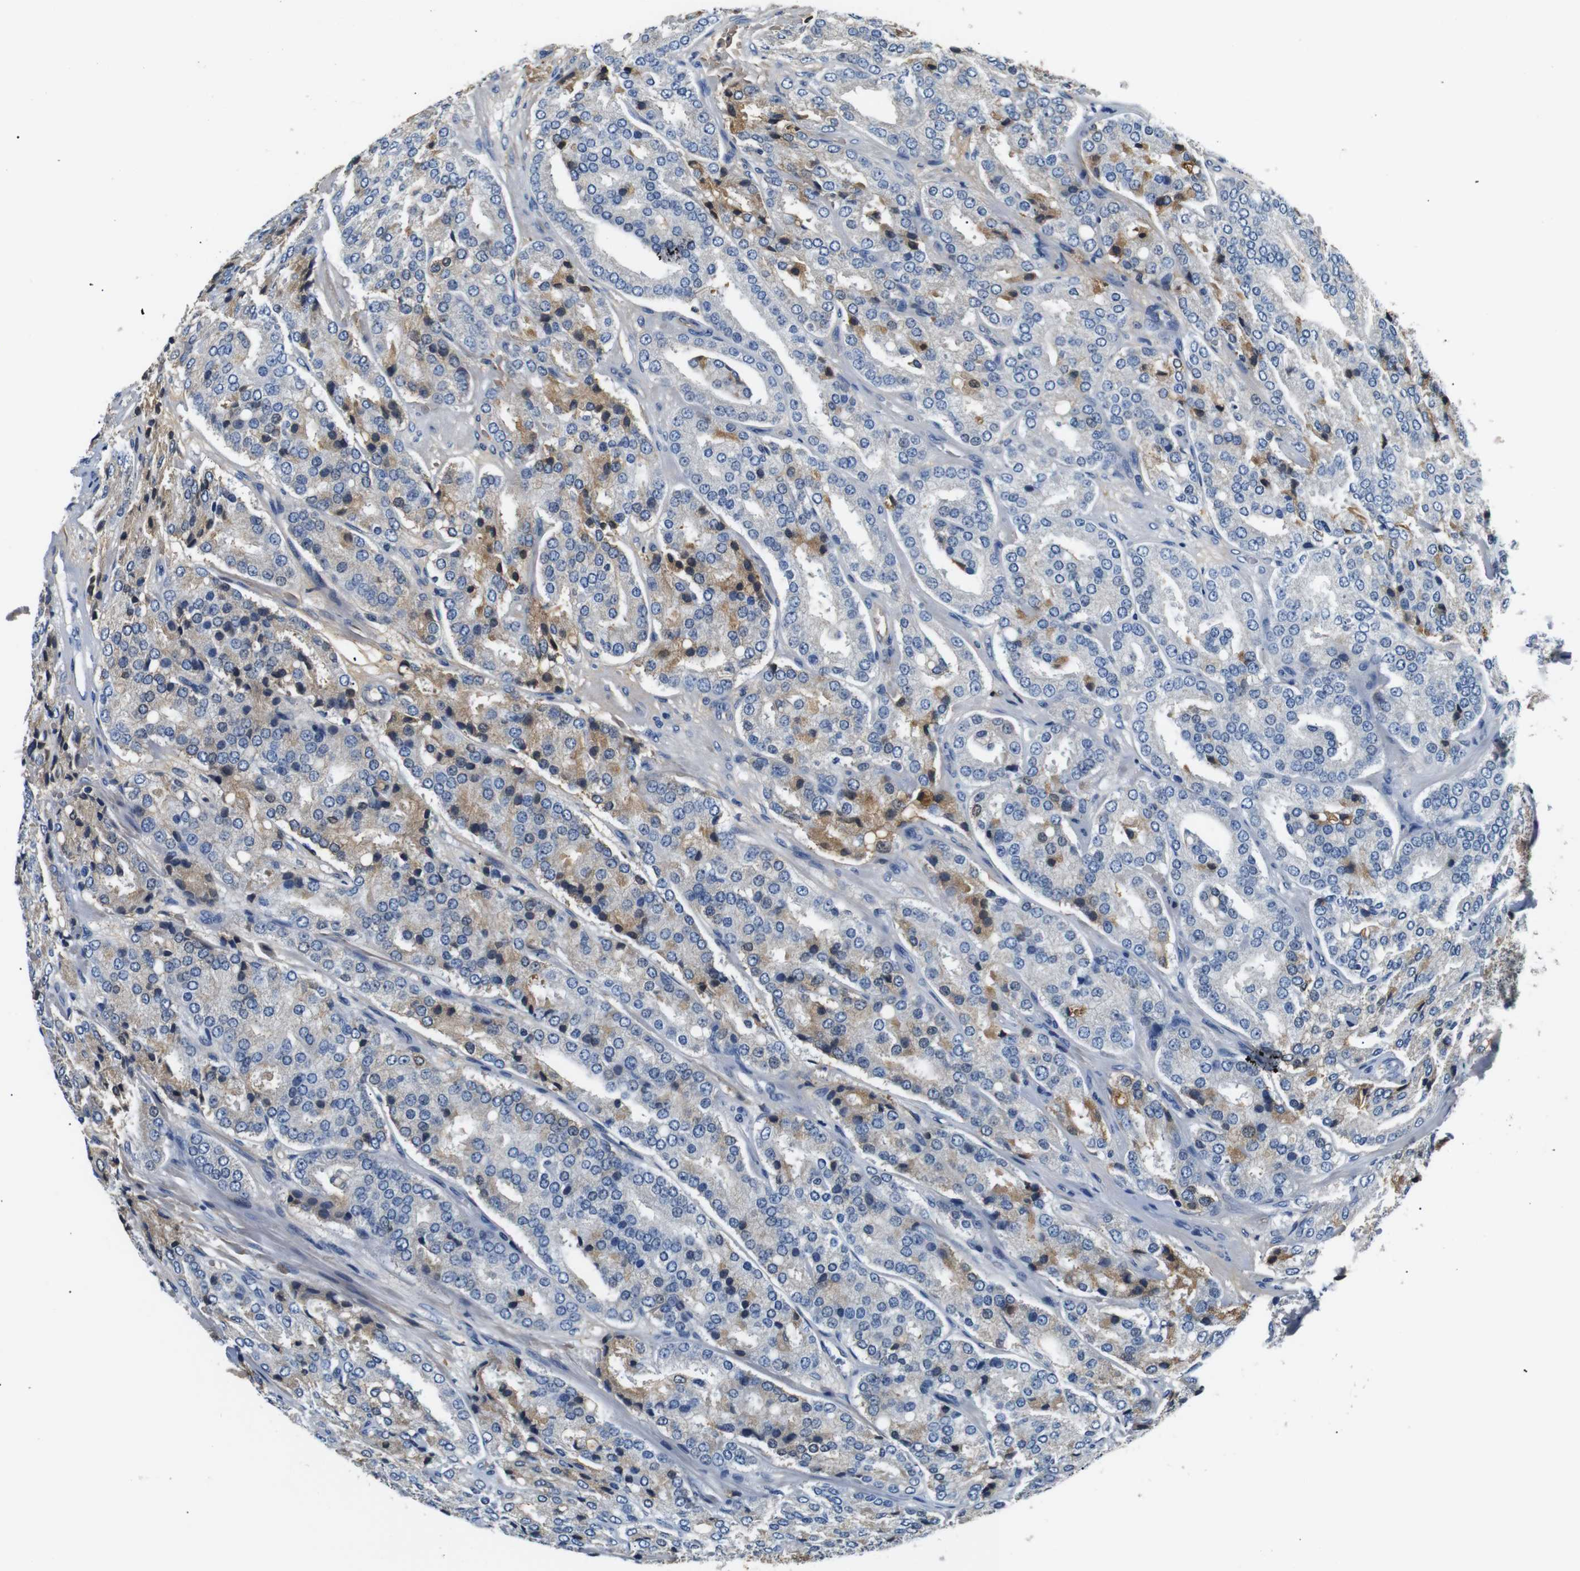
{"staining": {"intensity": "moderate", "quantity": "25%-75%", "location": "cytoplasmic/membranous,nuclear"}, "tissue": "prostate cancer", "cell_type": "Tumor cells", "image_type": "cancer", "snomed": [{"axis": "morphology", "description": "Adenocarcinoma, High grade"}, {"axis": "topography", "description": "Prostate"}], "caption": "High-magnification brightfield microscopy of prostate adenocarcinoma (high-grade) stained with DAB (3,3'-diaminobenzidine) (brown) and counterstained with hematoxylin (blue). tumor cells exhibit moderate cytoplasmic/membranous and nuclear positivity is appreciated in approximately25%-75% of cells.", "gene": "LHCGR", "patient": {"sex": "male", "age": 65}}